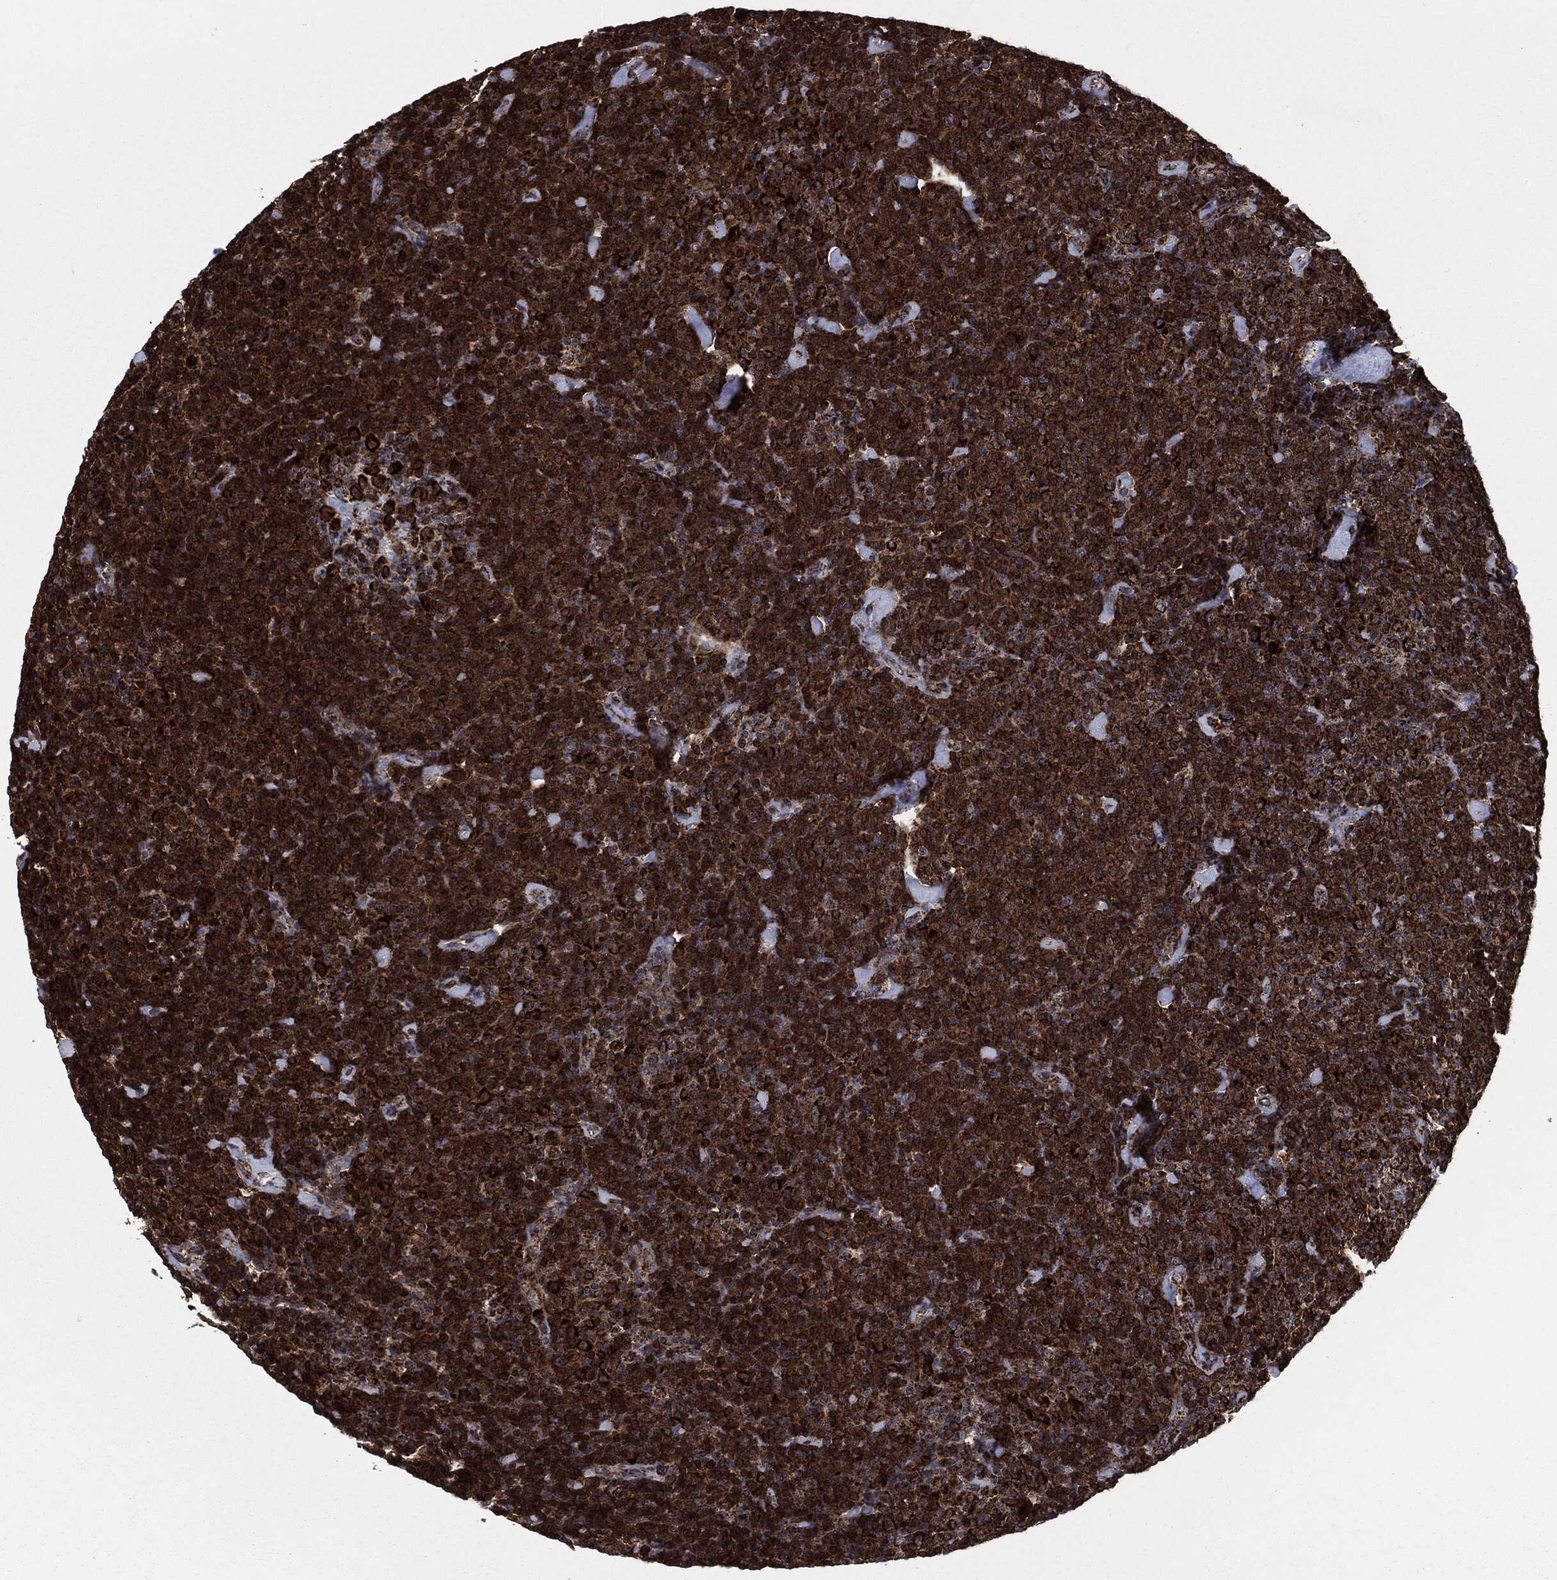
{"staining": {"intensity": "strong", "quantity": ">75%", "location": "cytoplasmic/membranous"}, "tissue": "lymphoma", "cell_type": "Tumor cells", "image_type": "cancer", "snomed": [{"axis": "morphology", "description": "Malignant lymphoma, non-Hodgkin's type, Low grade"}, {"axis": "topography", "description": "Lymph node"}], "caption": "Low-grade malignant lymphoma, non-Hodgkin's type tissue displays strong cytoplasmic/membranous staining in about >75% of tumor cells, visualized by immunohistochemistry. Using DAB (brown) and hematoxylin (blue) stains, captured at high magnification using brightfield microscopy.", "gene": "FH", "patient": {"sex": "male", "age": 81}}